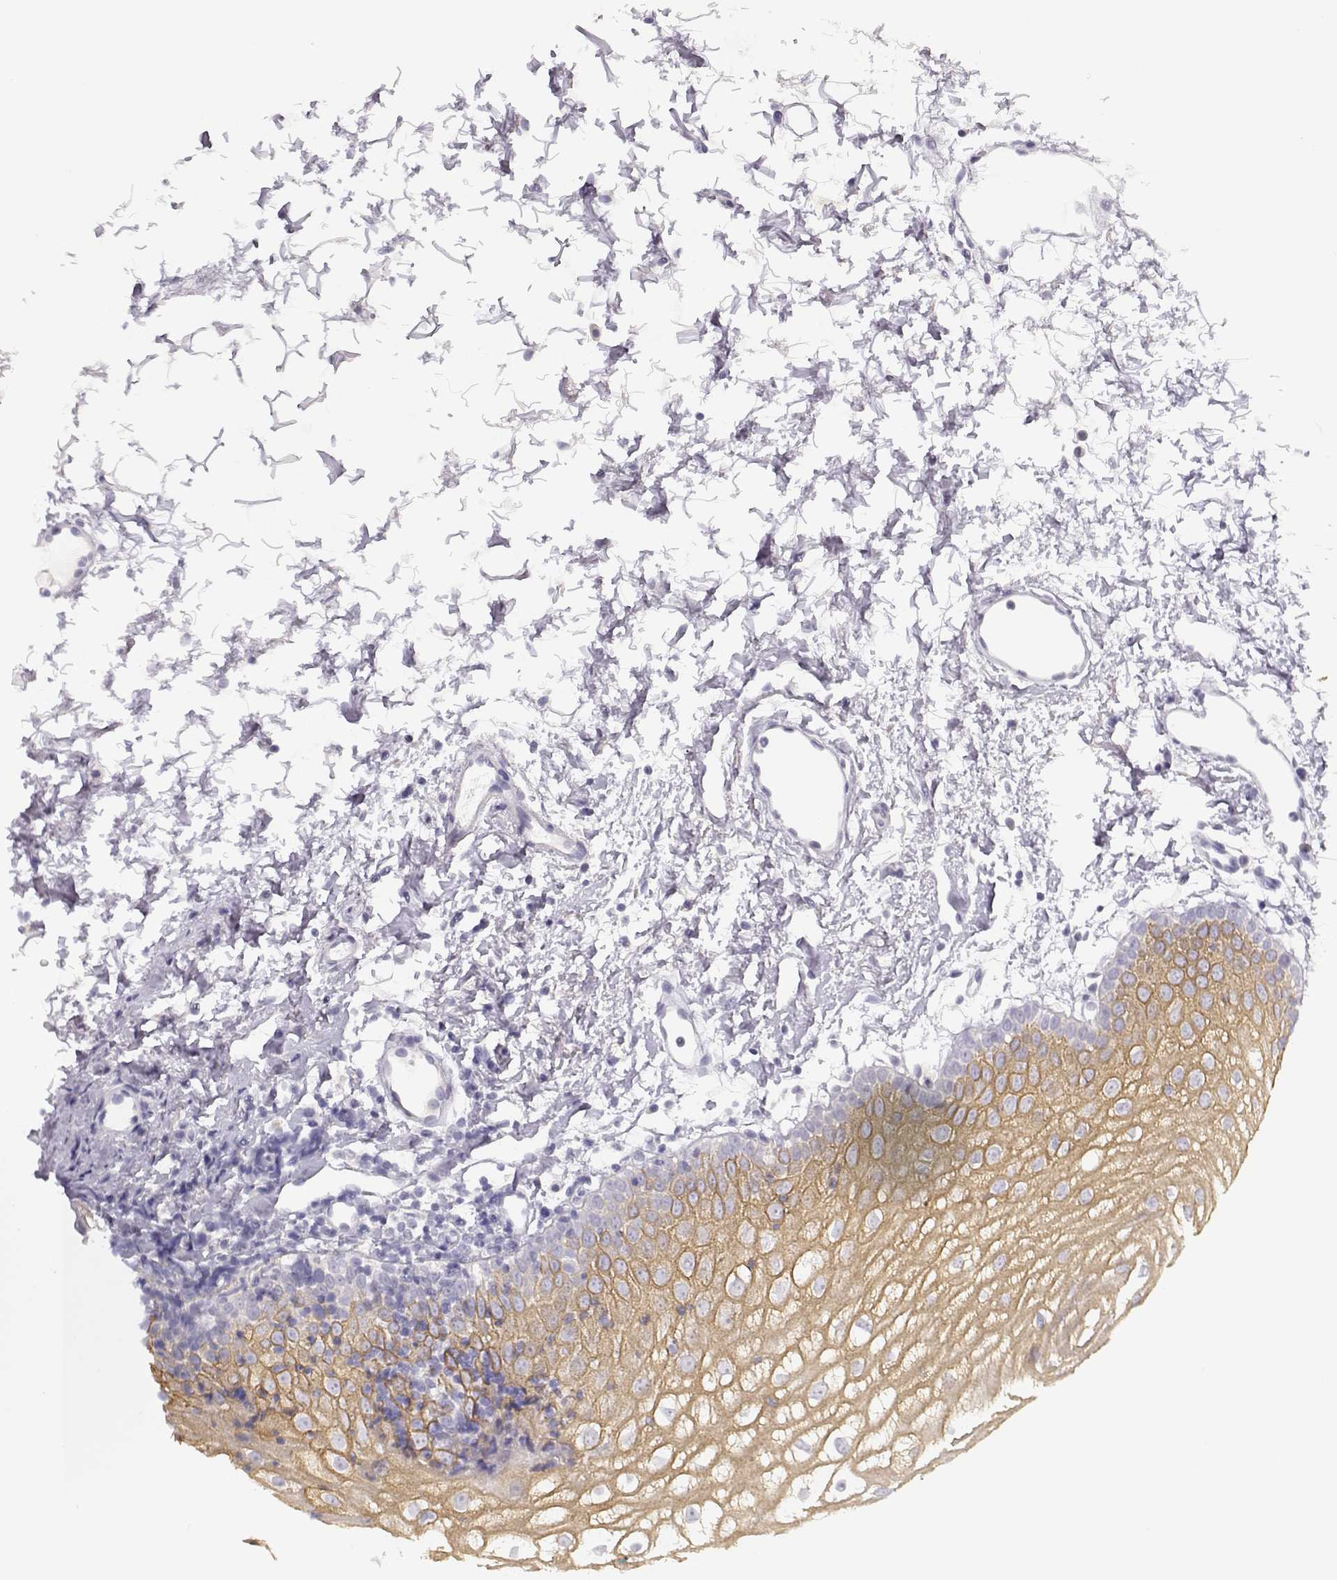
{"staining": {"intensity": "weak", "quantity": "25%-75%", "location": "cytoplasmic/membranous"}, "tissue": "oral mucosa", "cell_type": "Squamous epithelial cells", "image_type": "normal", "snomed": [{"axis": "morphology", "description": "Normal tissue, NOS"}, {"axis": "topography", "description": "Oral tissue"}], "caption": "This photomicrograph exhibits immunohistochemistry (IHC) staining of unremarkable oral mucosa, with low weak cytoplasmic/membranous staining in approximately 25%-75% of squamous epithelial cells.", "gene": "NUTM1", "patient": {"sex": "male", "age": 72}}